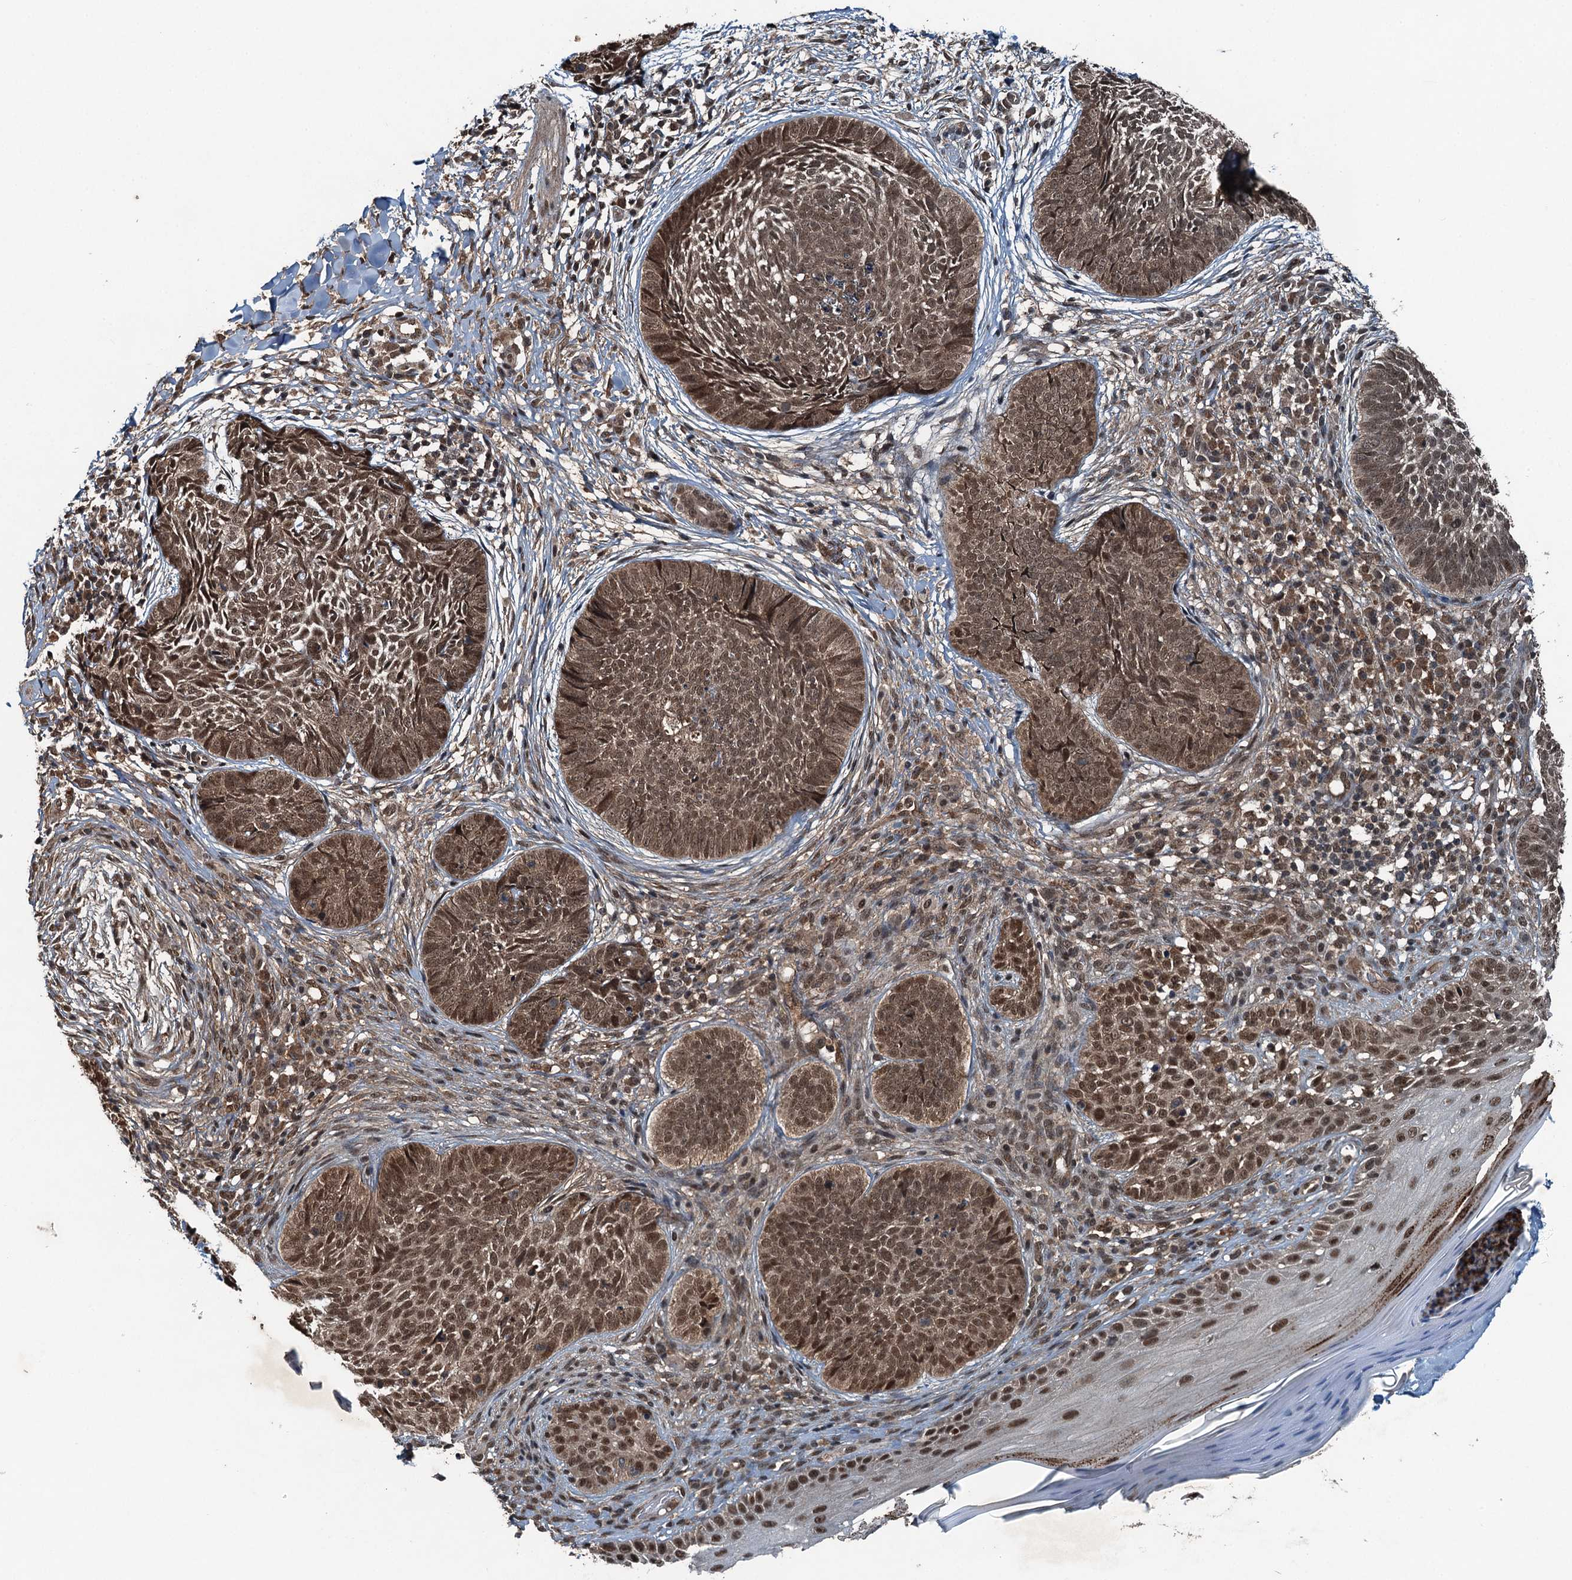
{"staining": {"intensity": "moderate", "quantity": ">75%", "location": "nuclear"}, "tissue": "skin cancer", "cell_type": "Tumor cells", "image_type": "cancer", "snomed": [{"axis": "morphology", "description": "Basal cell carcinoma"}, {"axis": "topography", "description": "Skin"}], "caption": "An IHC photomicrograph of neoplastic tissue is shown. Protein staining in brown labels moderate nuclear positivity in skin cancer (basal cell carcinoma) within tumor cells.", "gene": "UBXN6", "patient": {"sex": "female", "age": 61}}